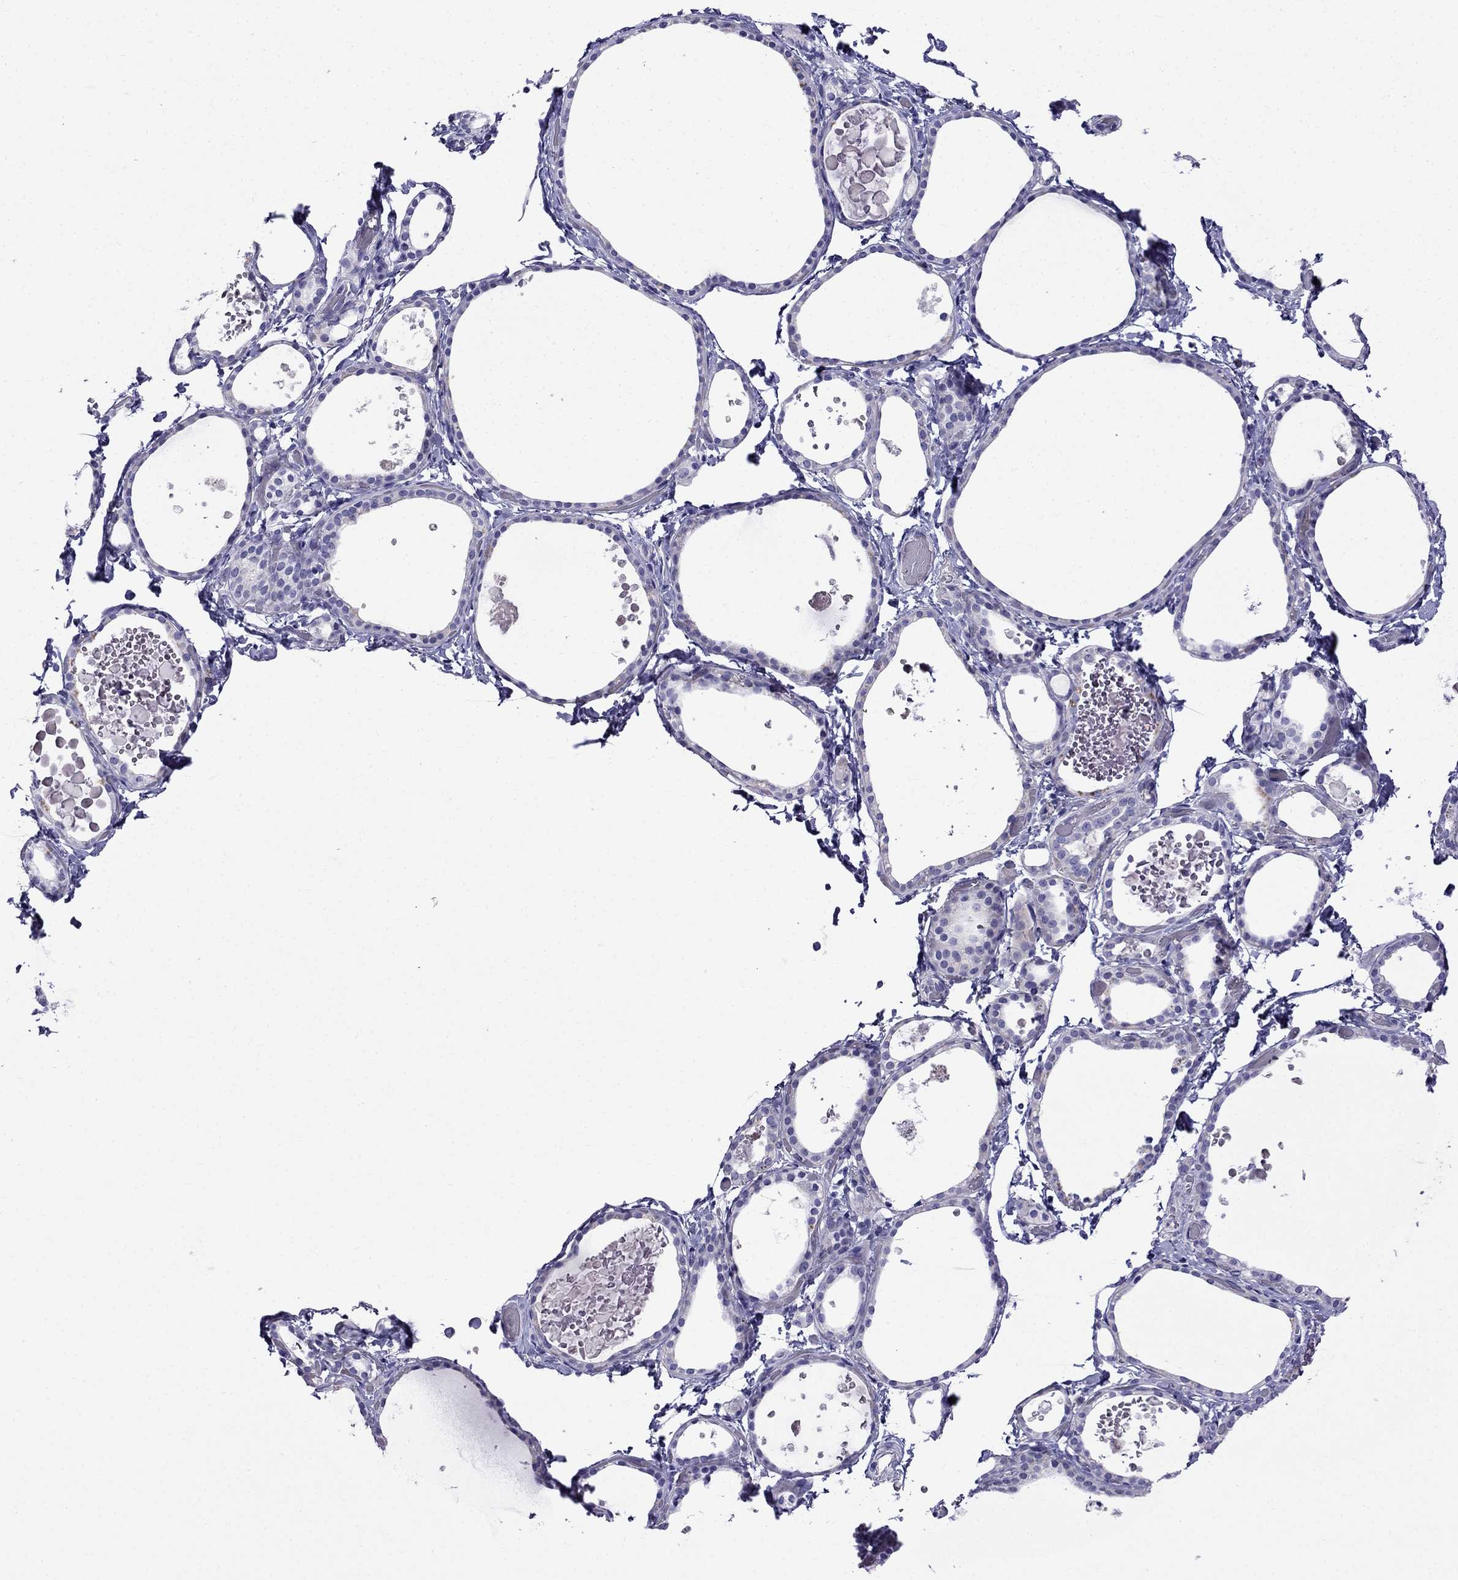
{"staining": {"intensity": "negative", "quantity": "none", "location": "none"}, "tissue": "thyroid gland", "cell_type": "Glandular cells", "image_type": "normal", "snomed": [{"axis": "morphology", "description": "Normal tissue, NOS"}, {"axis": "topography", "description": "Thyroid gland"}], "caption": "Normal thyroid gland was stained to show a protein in brown. There is no significant expression in glandular cells. (DAB IHC with hematoxylin counter stain).", "gene": "PATE1", "patient": {"sex": "female", "age": 56}}